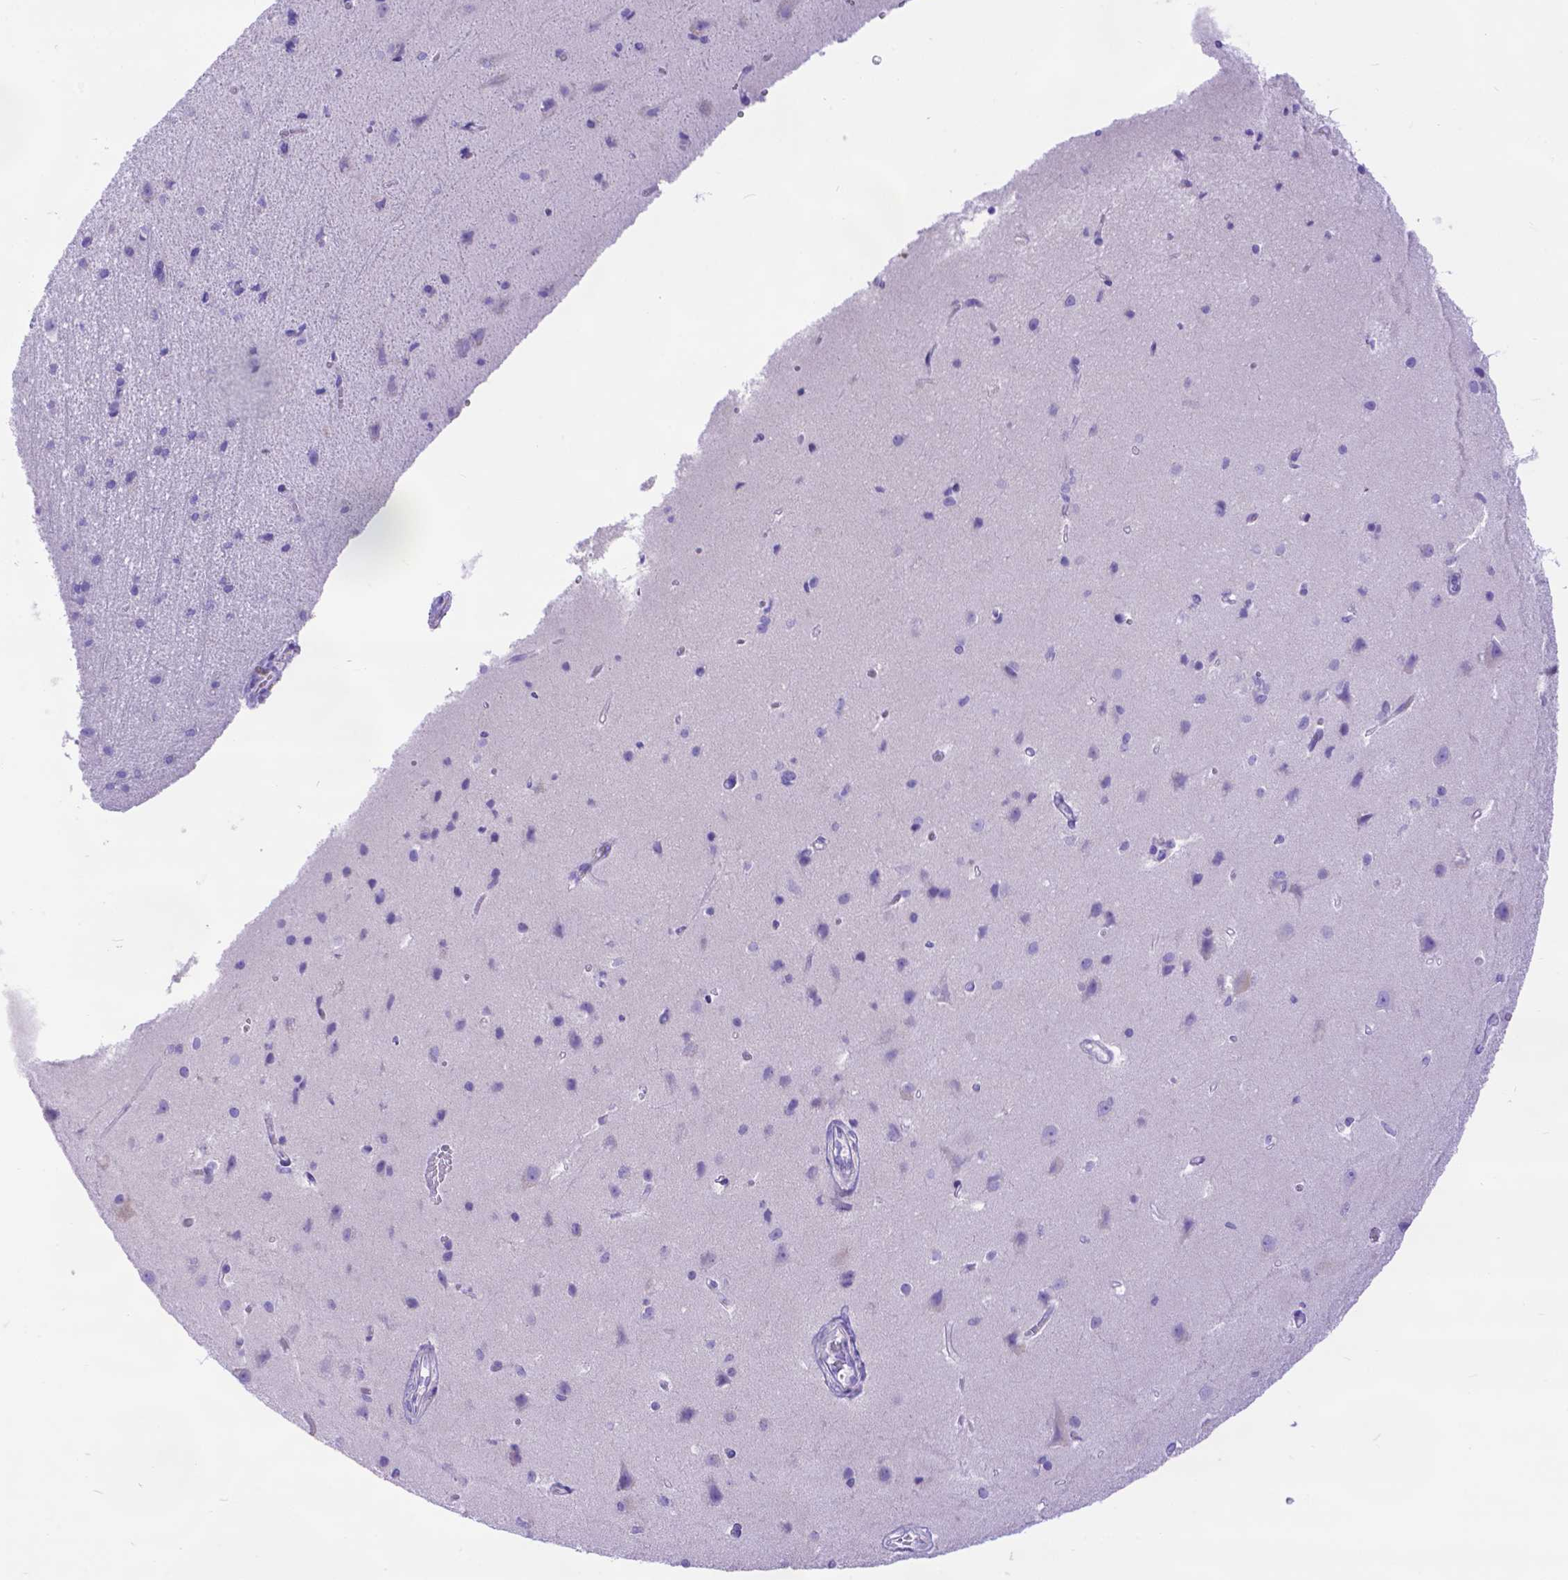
{"staining": {"intensity": "negative", "quantity": "none", "location": "none"}, "tissue": "cerebral cortex", "cell_type": "Endothelial cells", "image_type": "normal", "snomed": [{"axis": "morphology", "description": "Normal tissue, NOS"}, {"axis": "topography", "description": "Cerebral cortex"}], "caption": "This histopathology image is of benign cerebral cortex stained with immunohistochemistry (IHC) to label a protein in brown with the nuclei are counter-stained blue. There is no expression in endothelial cells. The staining was performed using DAB (3,3'-diaminobenzidine) to visualize the protein expression in brown, while the nuclei were stained in blue with hematoxylin (Magnification: 20x).", "gene": "DHRS2", "patient": {"sex": "male", "age": 37}}